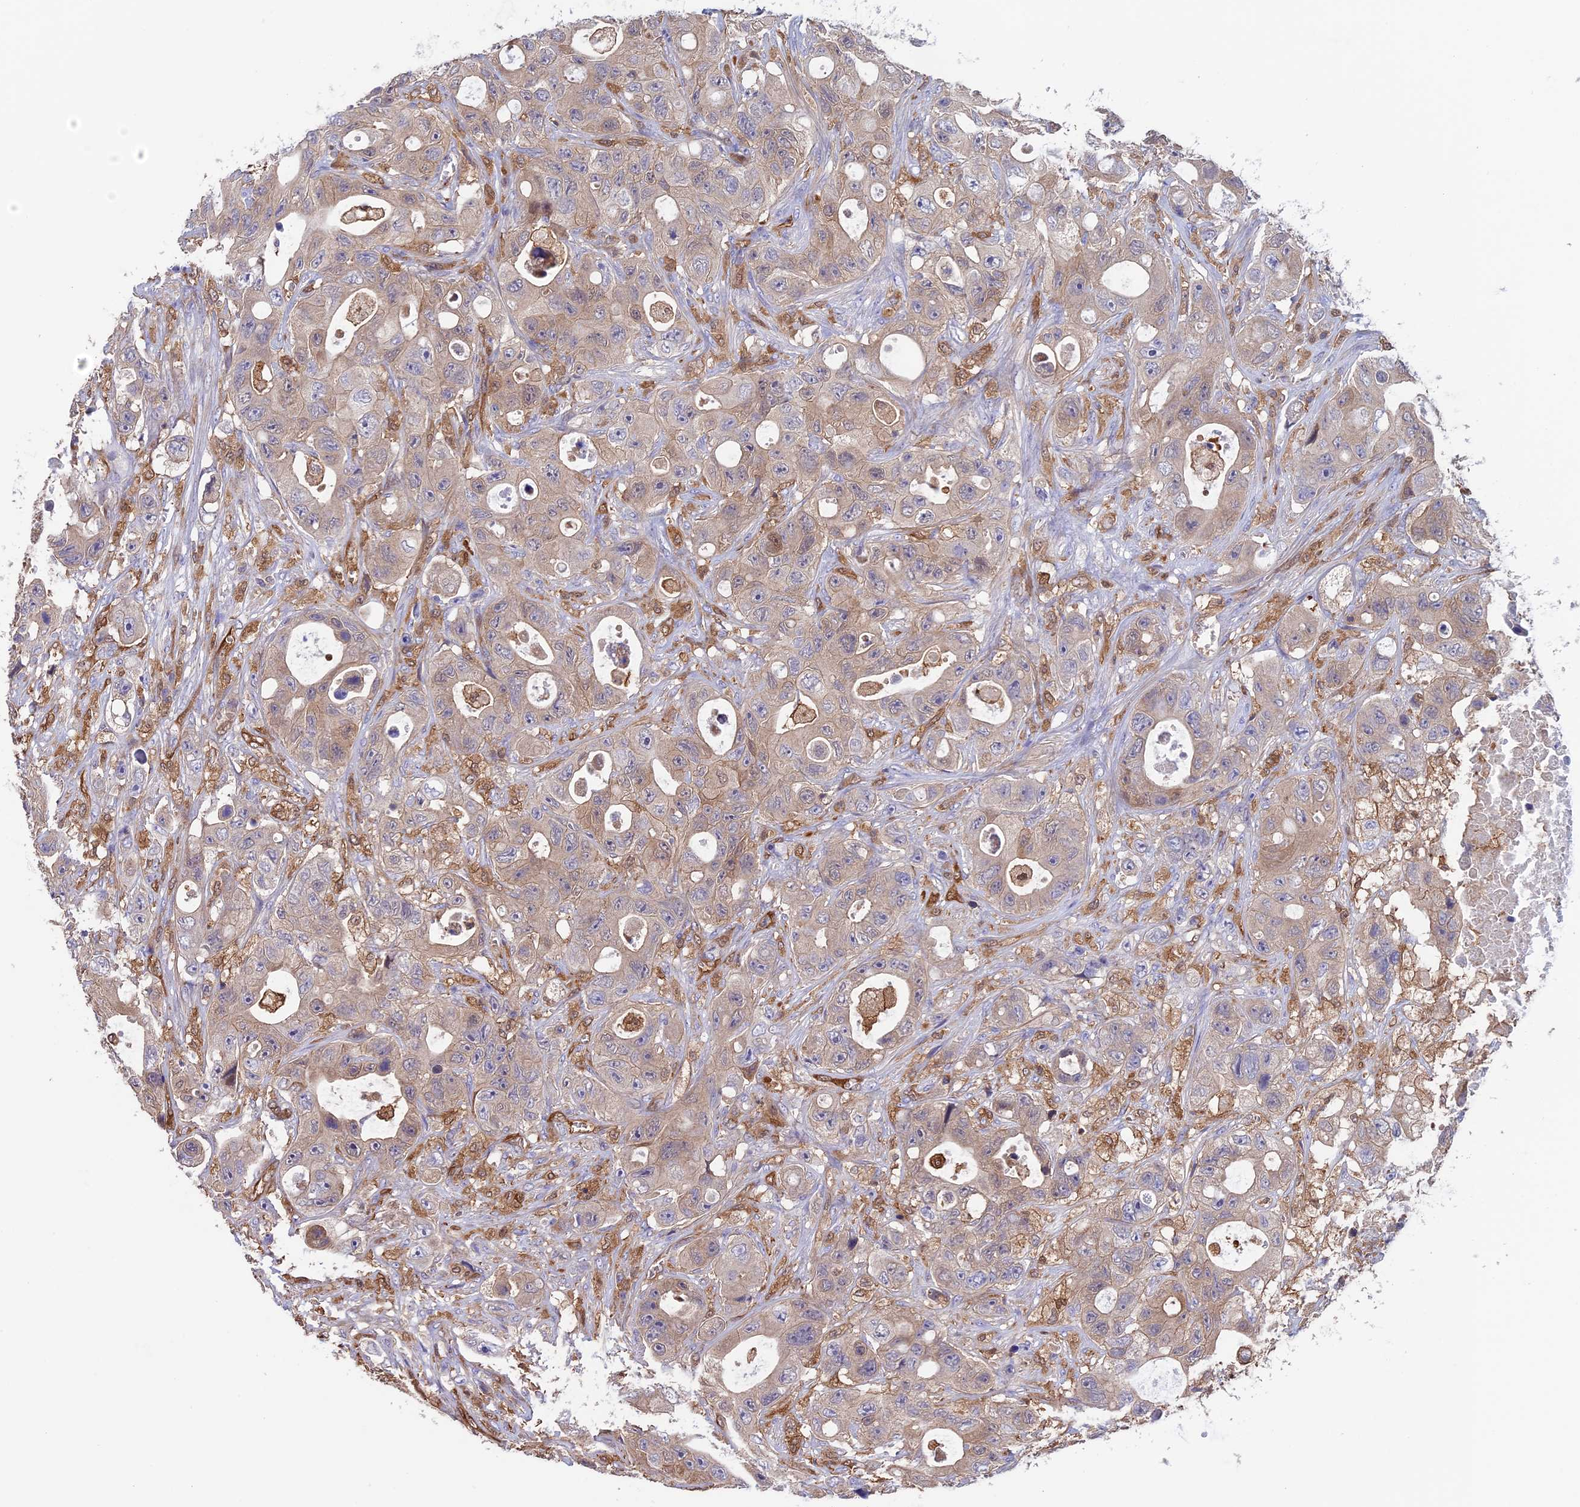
{"staining": {"intensity": "weak", "quantity": "25%-75%", "location": "cytoplasmic/membranous"}, "tissue": "colorectal cancer", "cell_type": "Tumor cells", "image_type": "cancer", "snomed": [{"axis": "morphology", "description": "Adenocarcinoma, NOS"}, {"axis": "topography", "description": "Colon"}], "caption": "Immunohistochemistry (IHC) image of human colorectal cancer stained for a protein (brown), which exhibits low levels of weak cytoplasmic/membranous positivity in about 25%-75% of tumor cells.", "gene": "ARHGAP18", "patient": {"sex": "female", "age": 46}}